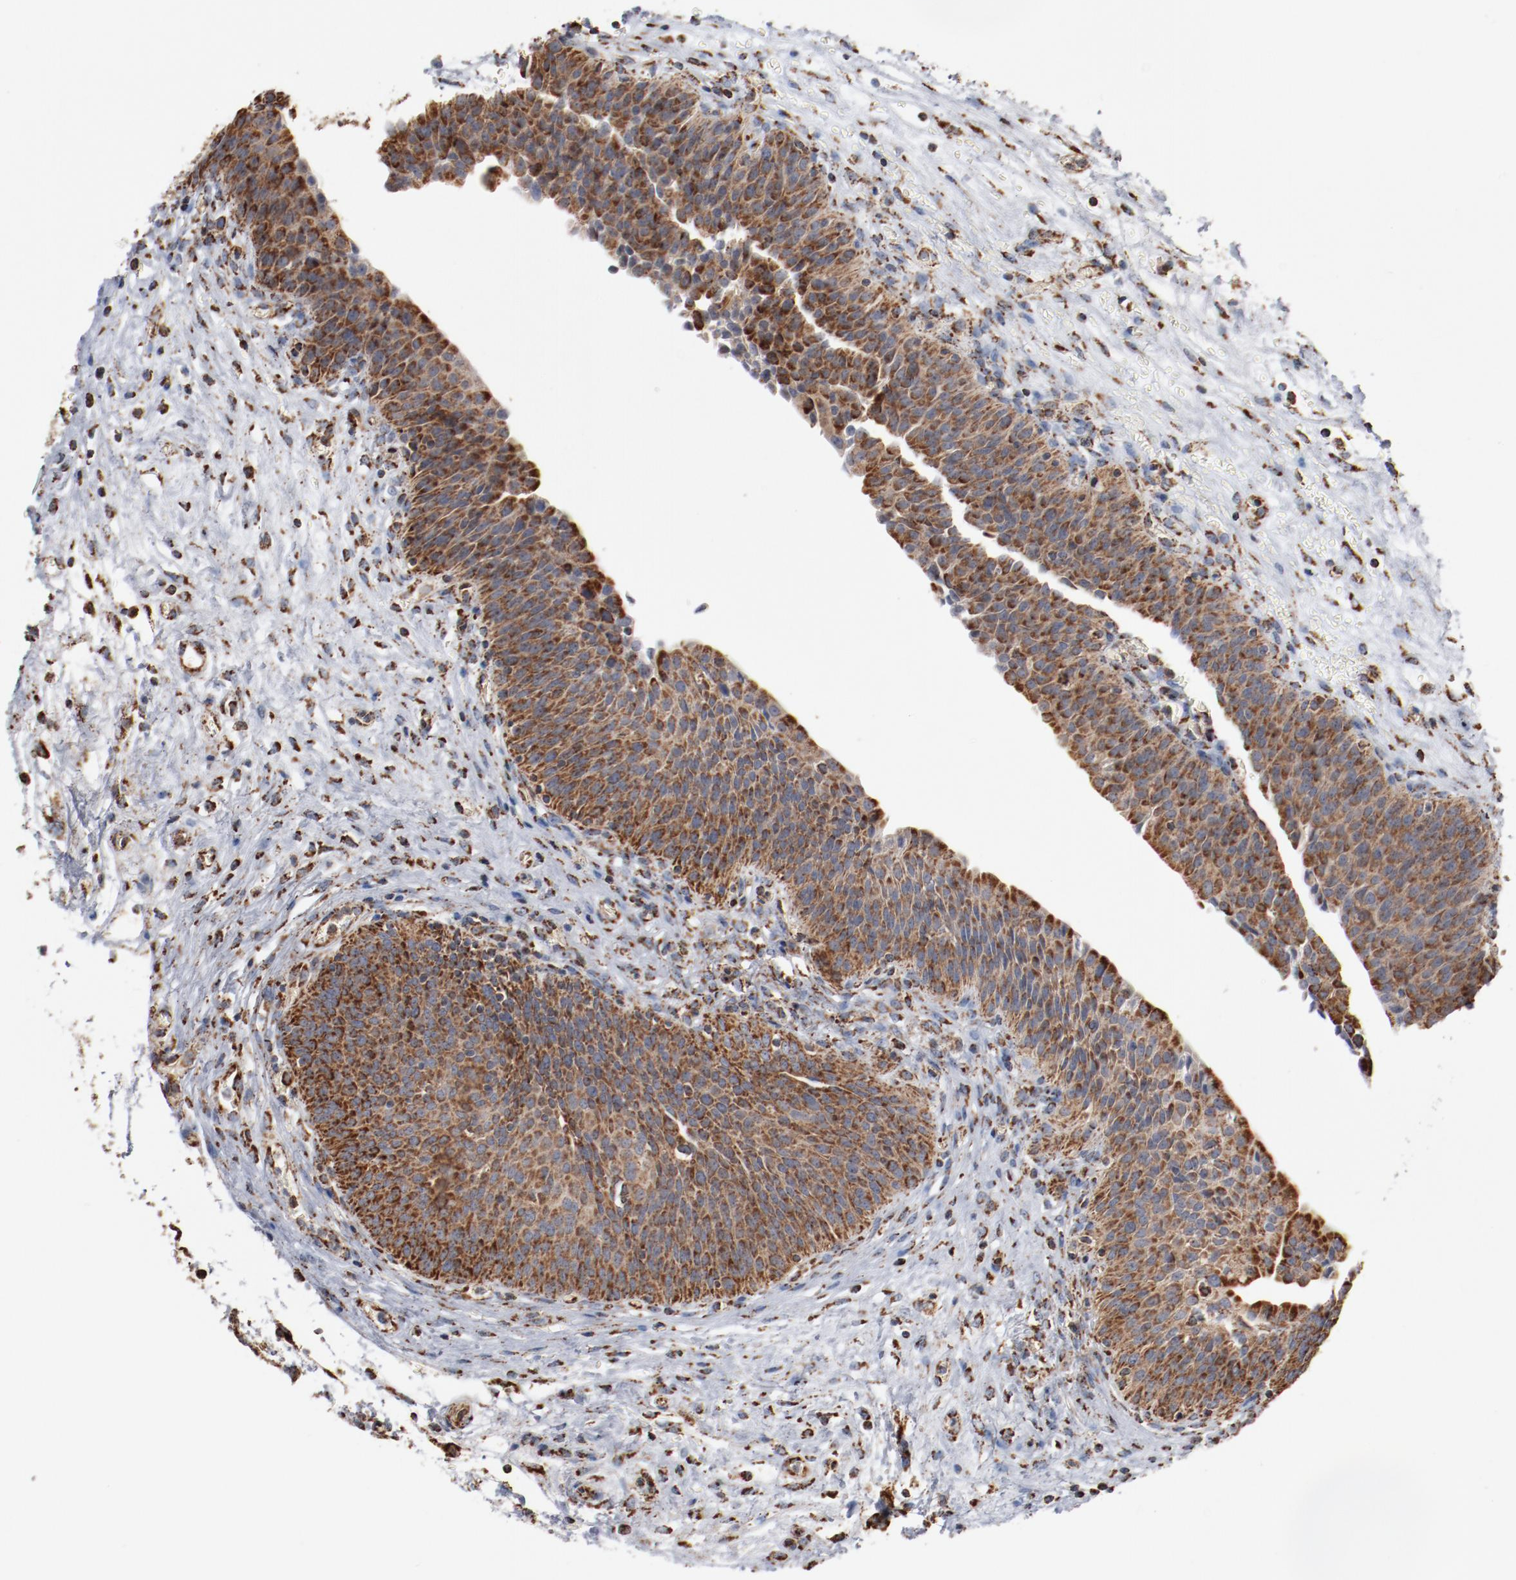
{"staining": {"intensity": "strong", "quantity": ">75%", "location": "cytoplasmic/membranous"}, "tissue": "urinary bladder", "cell_type": "Urothelial cells", "image_type": "normal", "snomed": [{"axis": "morphology", "description": "Normal tissue, NOS"}, {"axis": "topography", "description": "Smooth muscle"}, {"axis": "topography", "description": "Urinary bladder"}], "caption": "Immunohistochemical staining of benign urinary bladder displays high levels of strong cytoplasmic/membranous expression in approximately >75% of urothelial cells.", "gene": "NDUFS4", "patient": {"sex": "male", "age": 35}}